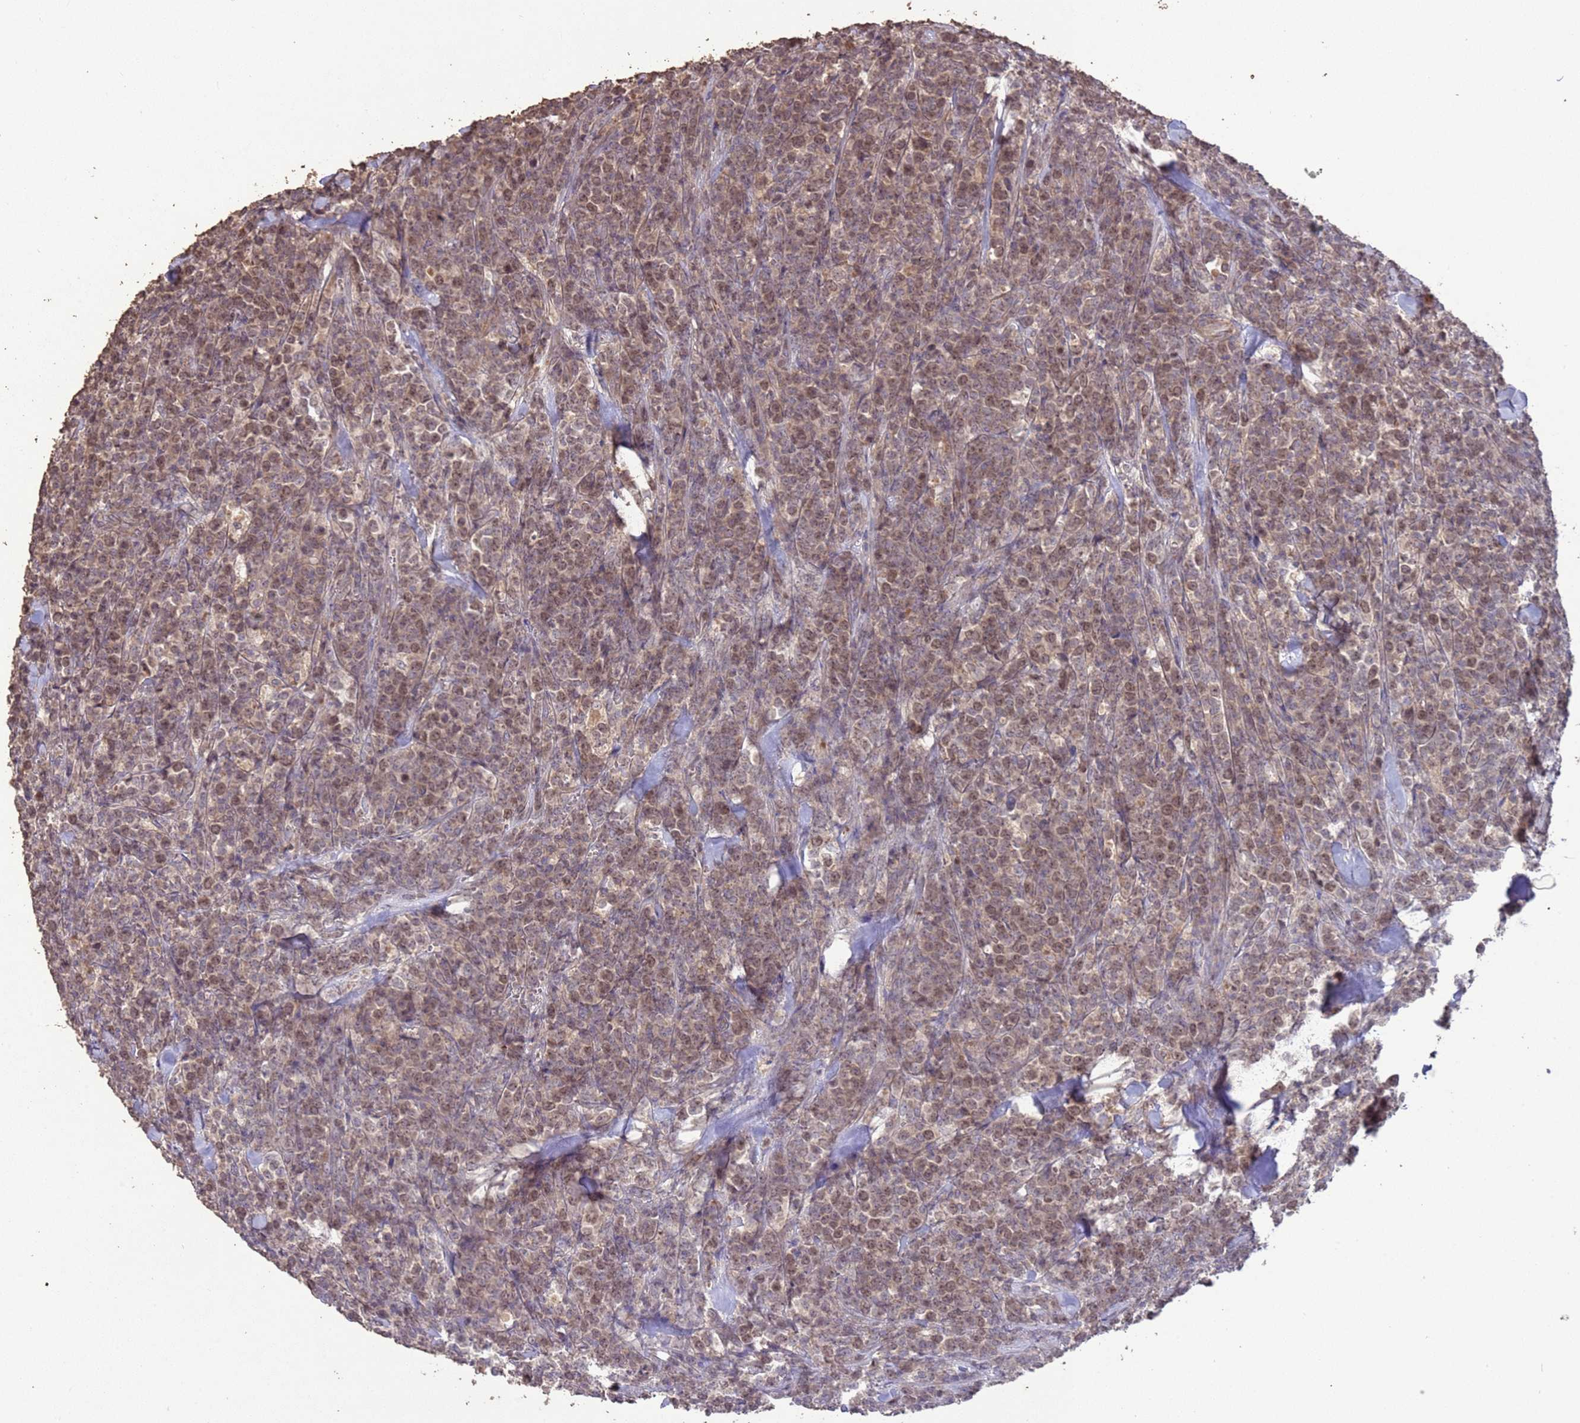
{"staining": {"intensity": "moderate", "quantity": ">75%", "location": "nuclear"}, "tissue": "lymphoma", "cell_type": "Tumor cells", "image_type": "cancer", "snomed": [{"axis": "morphology", "description": "Malignant lymphoma, non-Hodgkin's type, High grade"}, {"axis": "topography", "description": "Small intestine"}], "caption": "This image reveals immunohistochemistry (IHC) staining of malignant lymphoma, non-Hodgkin's type (high-grade), with medium moderate nuclear staining in about >75% of tumor cells.", "gene": "SLC9B2", "patient": {"sex": "male", "age": 8}}